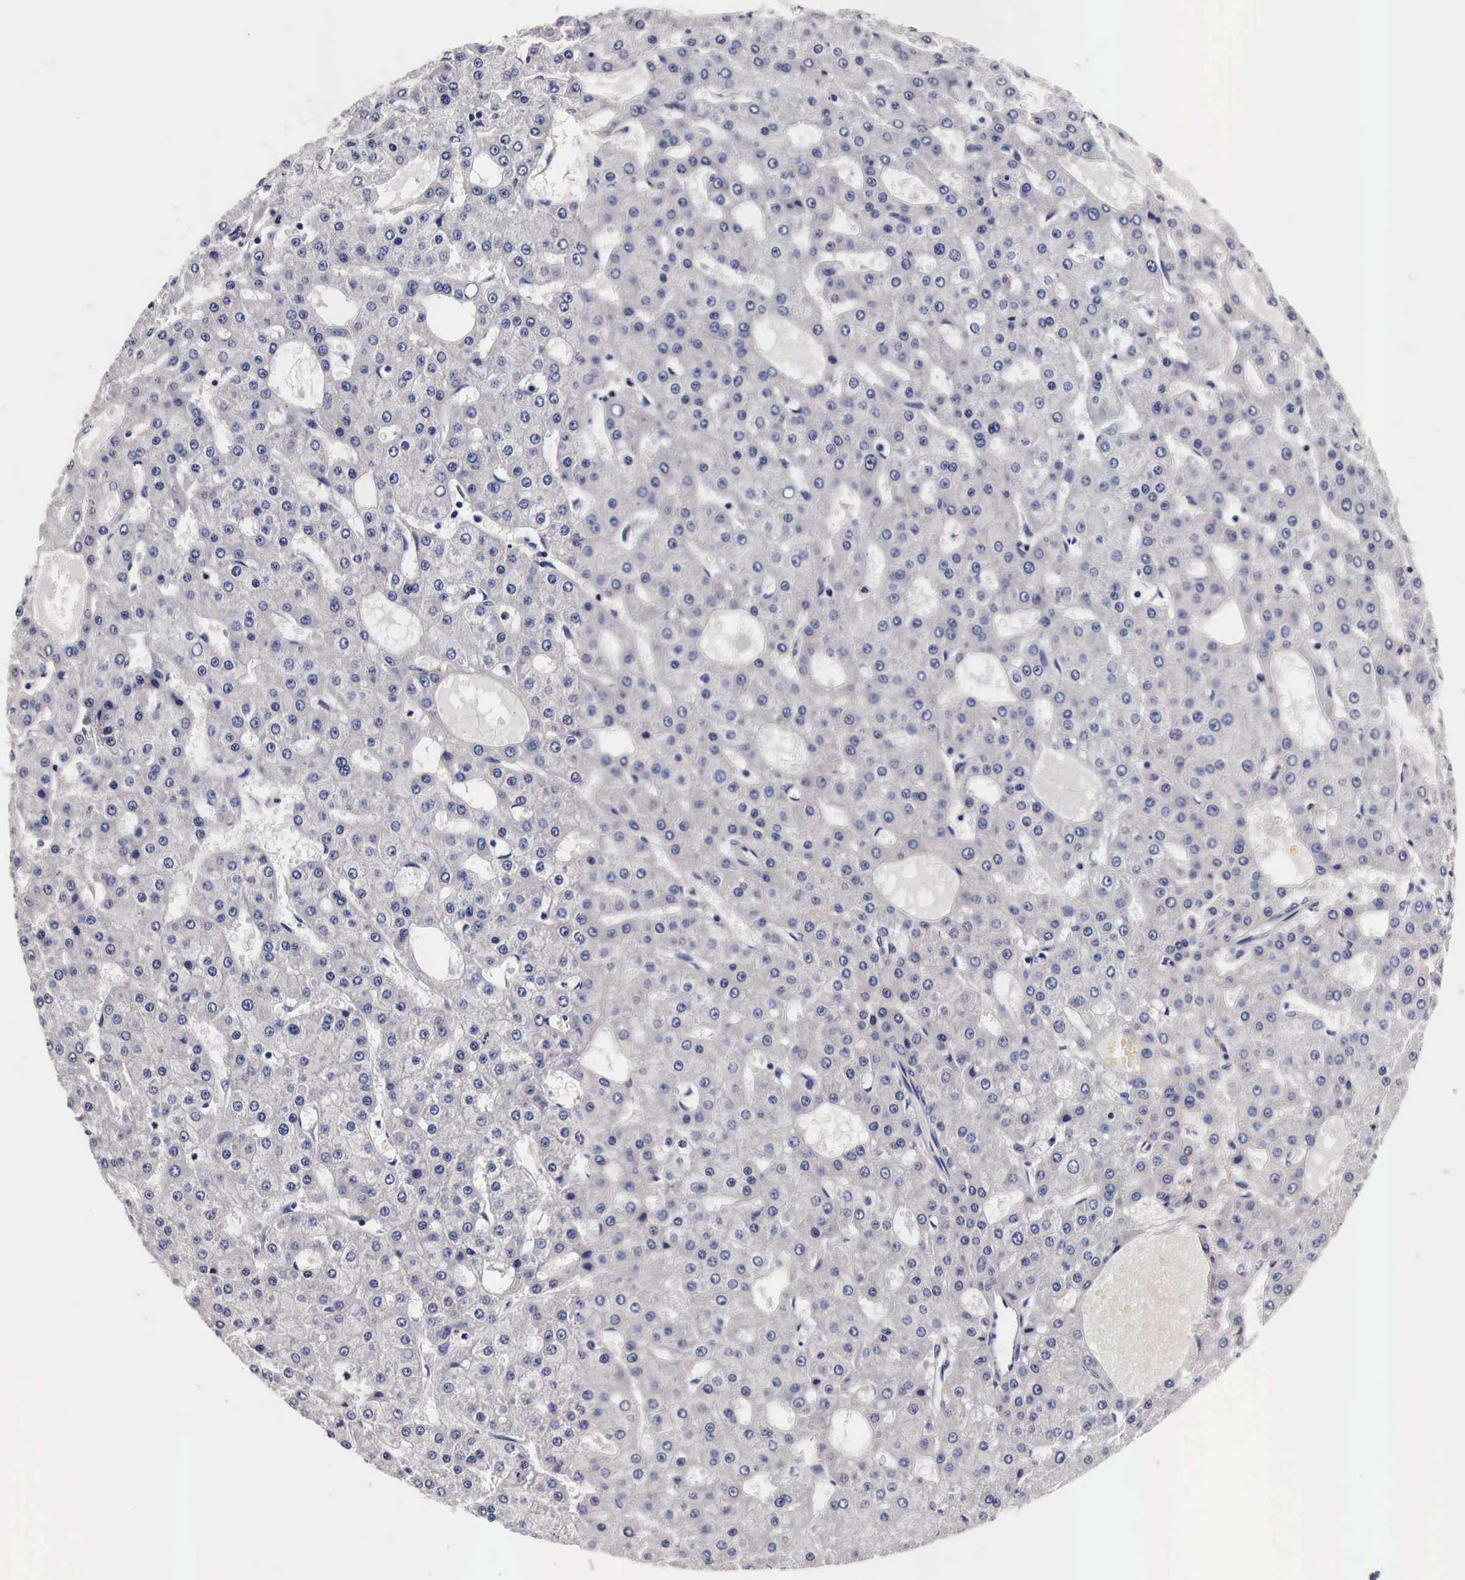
{"staining": {"intensity": "negative", "quantity": "none", "location": "none"}, "tissue": "liver cancer", "cell_type": "Tumor cells", "image_type": "cancer", "snomed": [{"axis": "morphology", "description": "Carcinoma, Hepatocellular, NOS"}, {"axis": "topography", "description": "Liver"}], "caption": "There is no significant staining in tumor cells of liver cancer.", "gene": "RP2", "patient": {"sex": "male", "age": 47}}